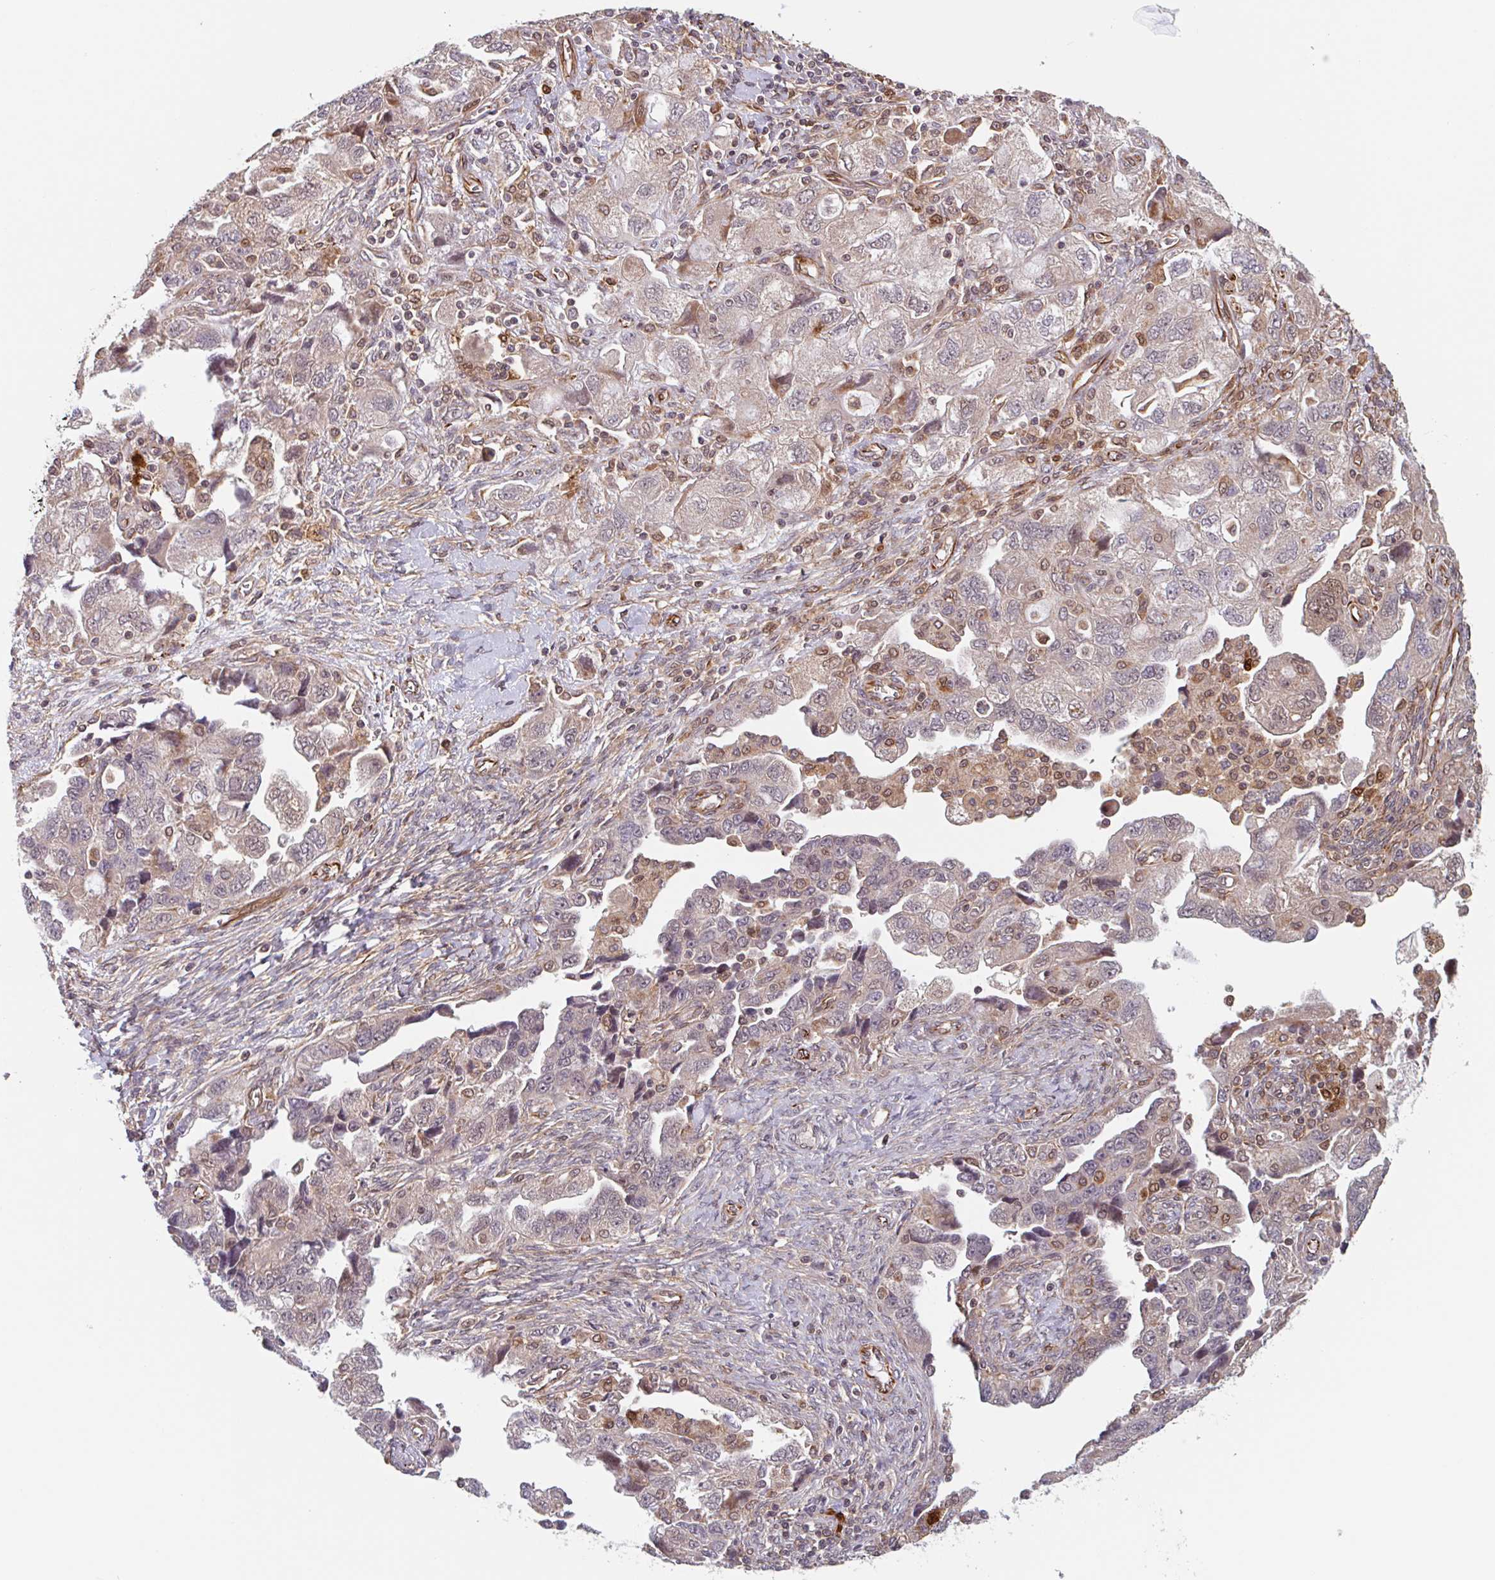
{"staining": {"intensity": "weak", "quantity": "<25%", "location": "nuclear"}, "tissue": "ovarian cancer", "cell_type": "Tumor cells", "image_type": "cancer", "snomed": [{"axis": "morphology", "description": "Carcinoma, NOS"}, {"axis": "morphology", "description": "Cystadenocarcinoma, serous, NOS"}, {"axis": "topography", "description": "Ovary"}], "caption": "This is an immunohistochemistry (IHC) micrograph of ovarian cancer. There is no staining in tumor cells.", "gene": "NUB1", "patient": {"sex": "female", "age": 69}}